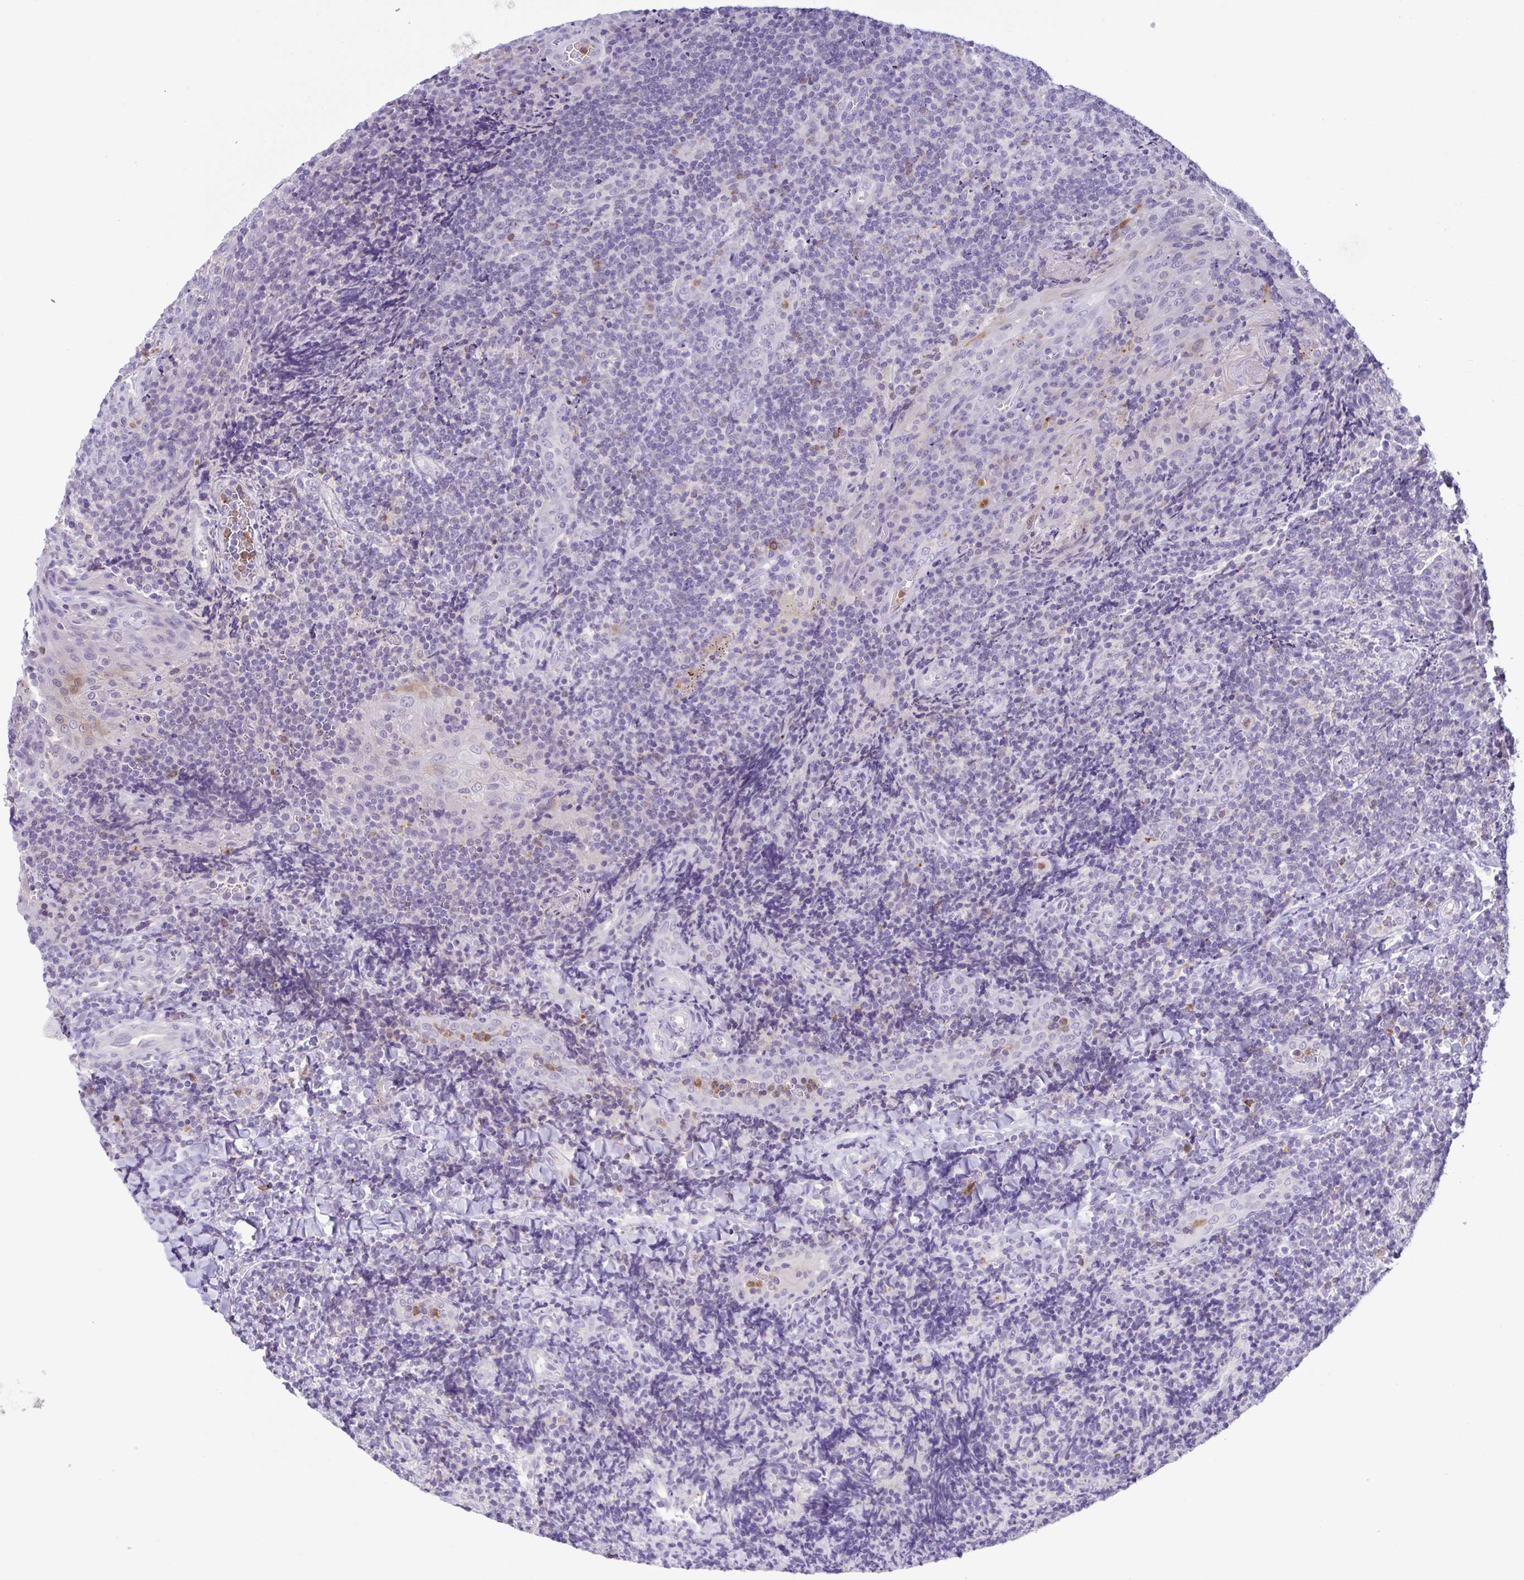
{"staining": {"intensity": "weak", "quantity": "<25%", "location": "cytoplasmic/membranous"}, "tissue": "tonsil", "cell_type": "Germinal center cells", "image_type": "normal", "snomed": [{"axis": "morphology", "description": "Normal tissue, NOS"}, {"axis": "topography", "description": "Tonsil"}], "caption": "High power microscopy micrograph of an immunohistochemistry (IHC) image of normal tonsil, revealing no significant positivity in germinal center cells.", "gene": "PGLYRP1", "patient": {"sex": "male", "age": 17}}